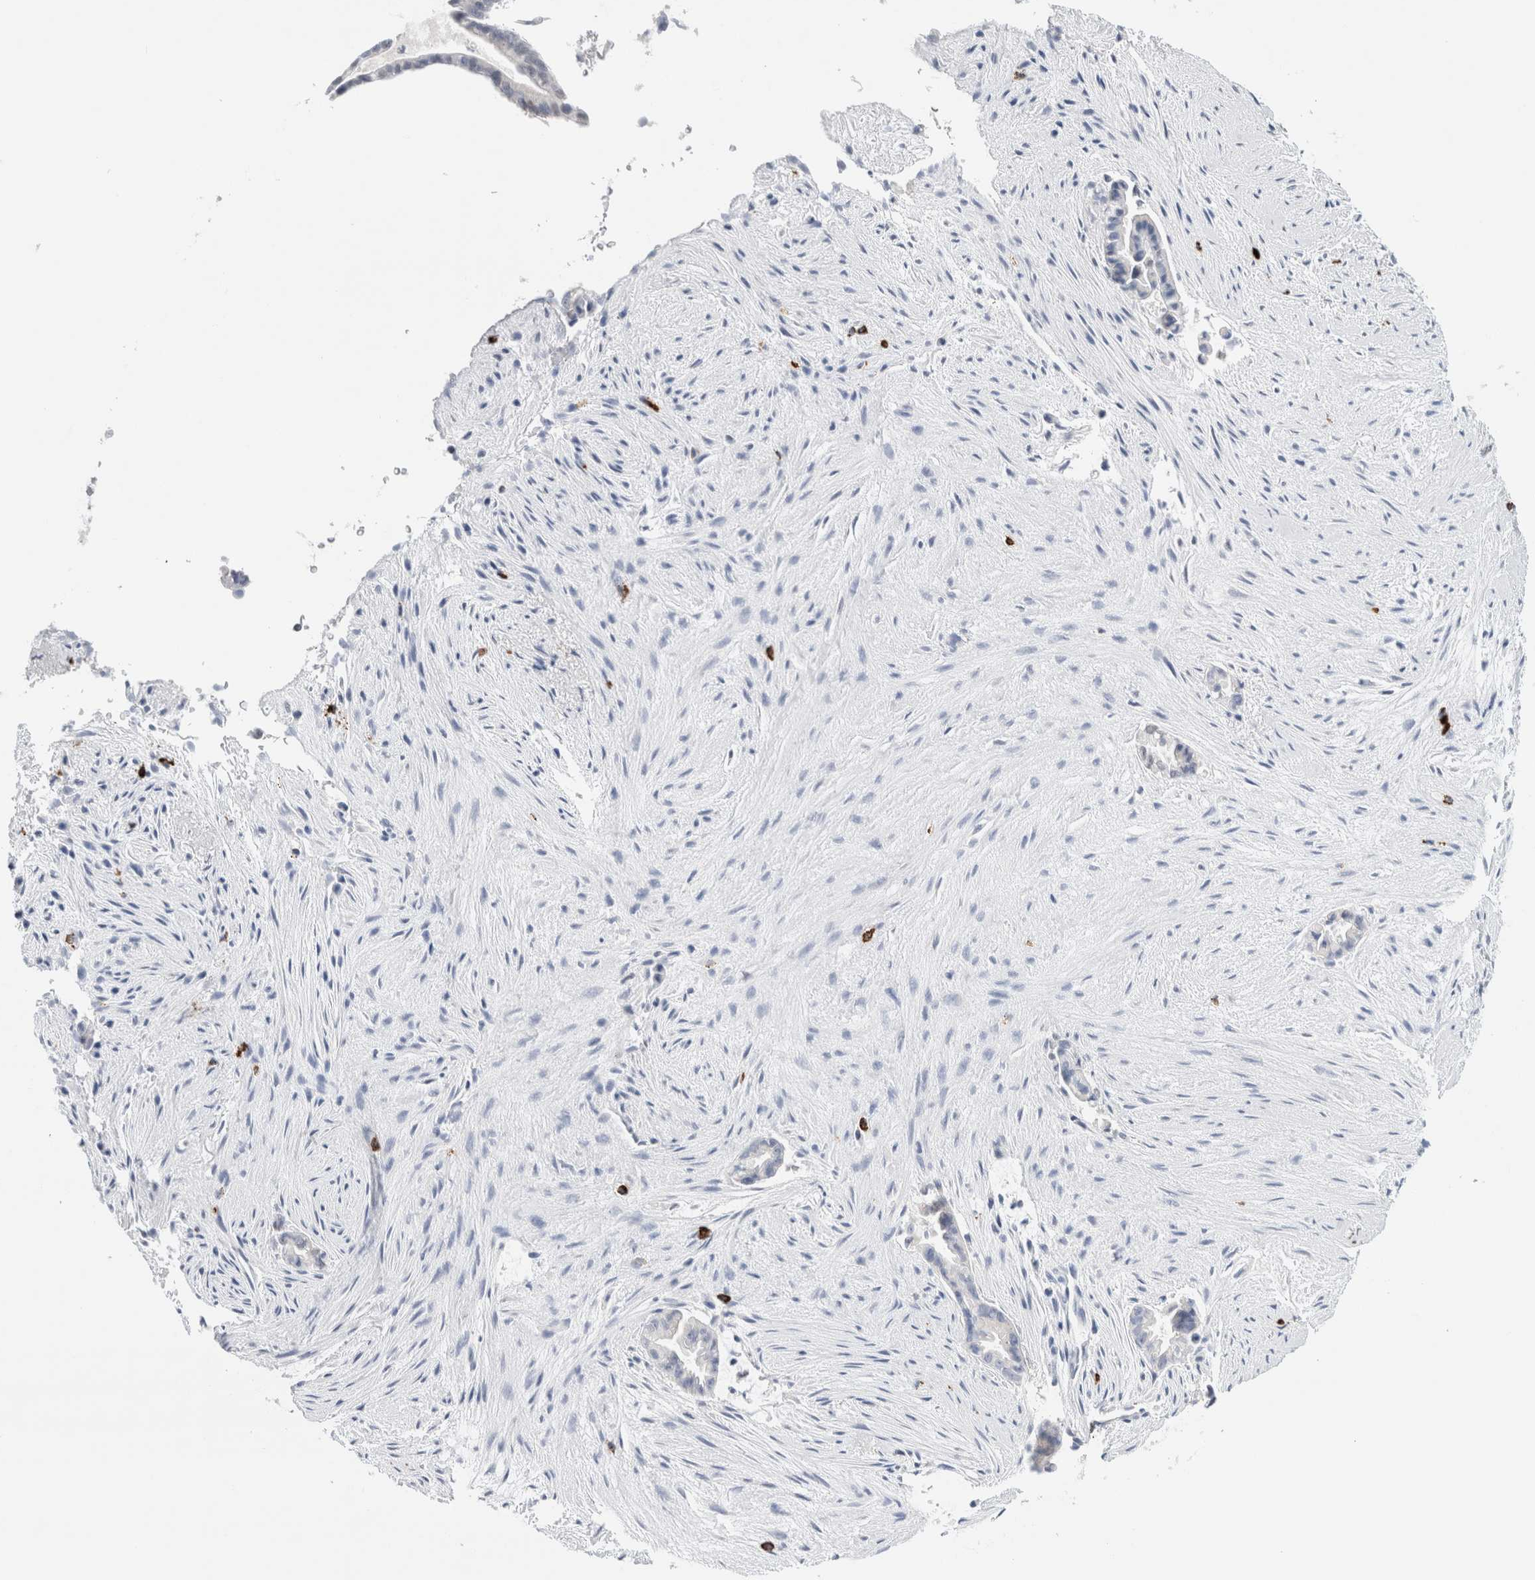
{"staining": {"intensity": "negative", "quantity": "none", "location": "none"}, "tissue": "liver cancer", "cell_type": "Tumor cells", "image_type": "cancer", "snomed": [{"axis": "morphology", "description": "Cholangiocarcinoma"}, {"axis": "topography", "description": "Liver"}], "caption": "Cholangiocarcinoma (liver) was stained to show a protein in brown. There is no significant expression in tumor cells. (DAB immunohistochemistry (IHC) visualized using brightfield microscopy, high magnification).", "gene": "SLC22A12", "patient": {"sex": "female", "age": 55}}